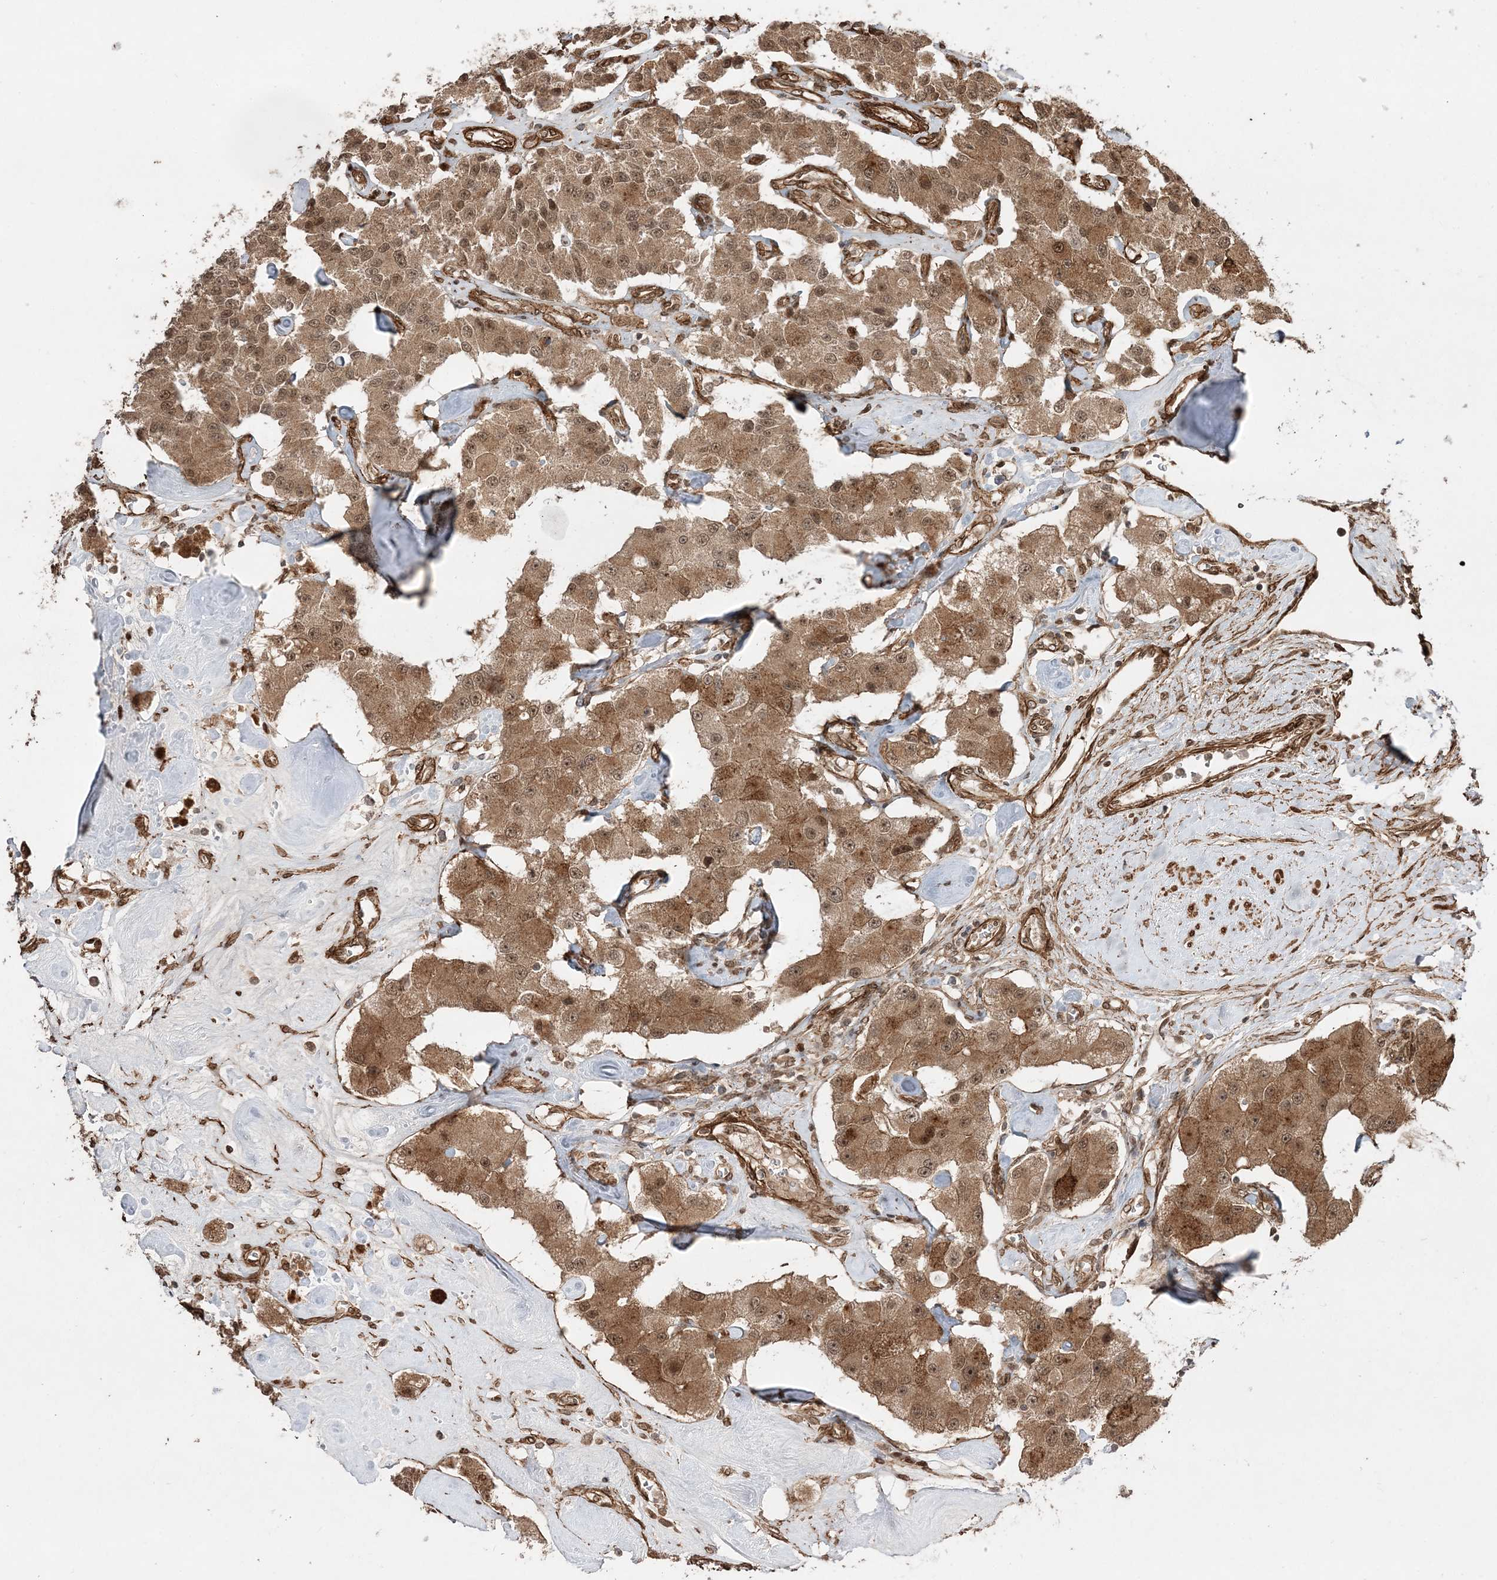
{"staining": {"intensity": "moderate", "quantity": ">75%", "location": "cytoplasmic/membranous,nuclear"}, "tissue": "carcinoid", "cell_type": "Tumor cells", "image_type": "cancer", "snomed": [{"axis": "morphology", "description": "Carcinoid, malignant, NOS"}, {"axis": "topography", "description": "Pancreas"}], "caption": "IHC staining of carcinoid, which displays medium levels of moderate cytoplasmic/membranous and nuclear expression in about >75% of tumor cells indicating moderate cytoplasmic/membranous and nuclear protein positivity. The staining was performed using DAB (brown) for protein detection and nuclei were counterstained in hematoxylin (blue).", "gene": "ETAA1", "patient": {"sex": "male", "age": 41}}